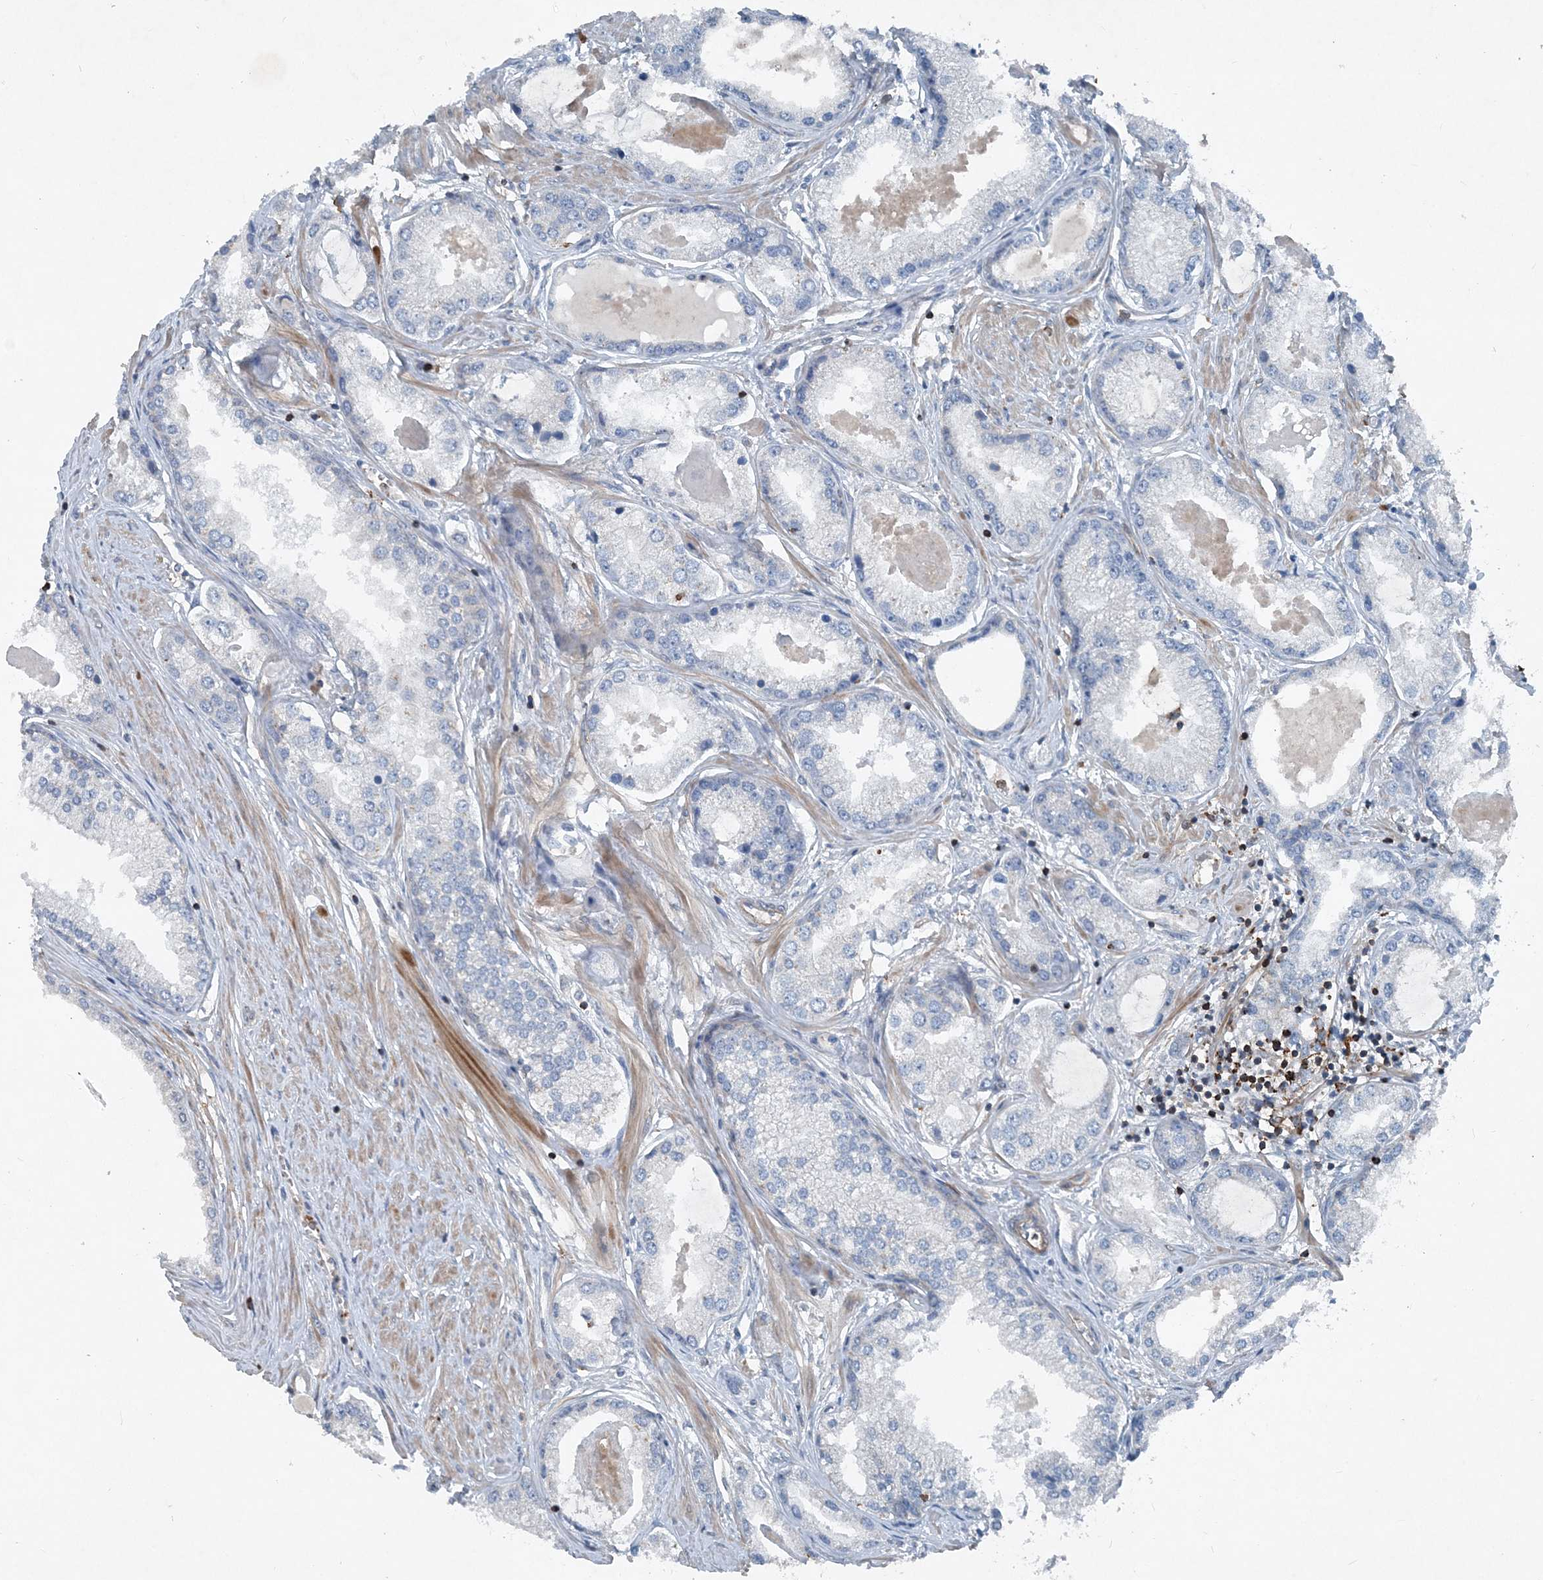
{"staining": {"intensity": "negative", "quantity": "none", "location": "none"}, "tissue": "prostate cancer", "cell_type": "Tumor cells", "image_type": "cancer", "snomed": [{"axis": "morphology", "description": "Adenocarcinoma, Low grade"}, {"axis": "topography", "description": "Prostate"}], "caption": "Protein analysis of prostate cancer (adenocarcinoma (low-grade)) displays no significant staining in tumor cells. The staining is performed using DAB brown chromogen with nuclei counter-stained in using hematoxylin.", "gene": "DGUOK", "patient": {"sex": "male", "age": 62}}